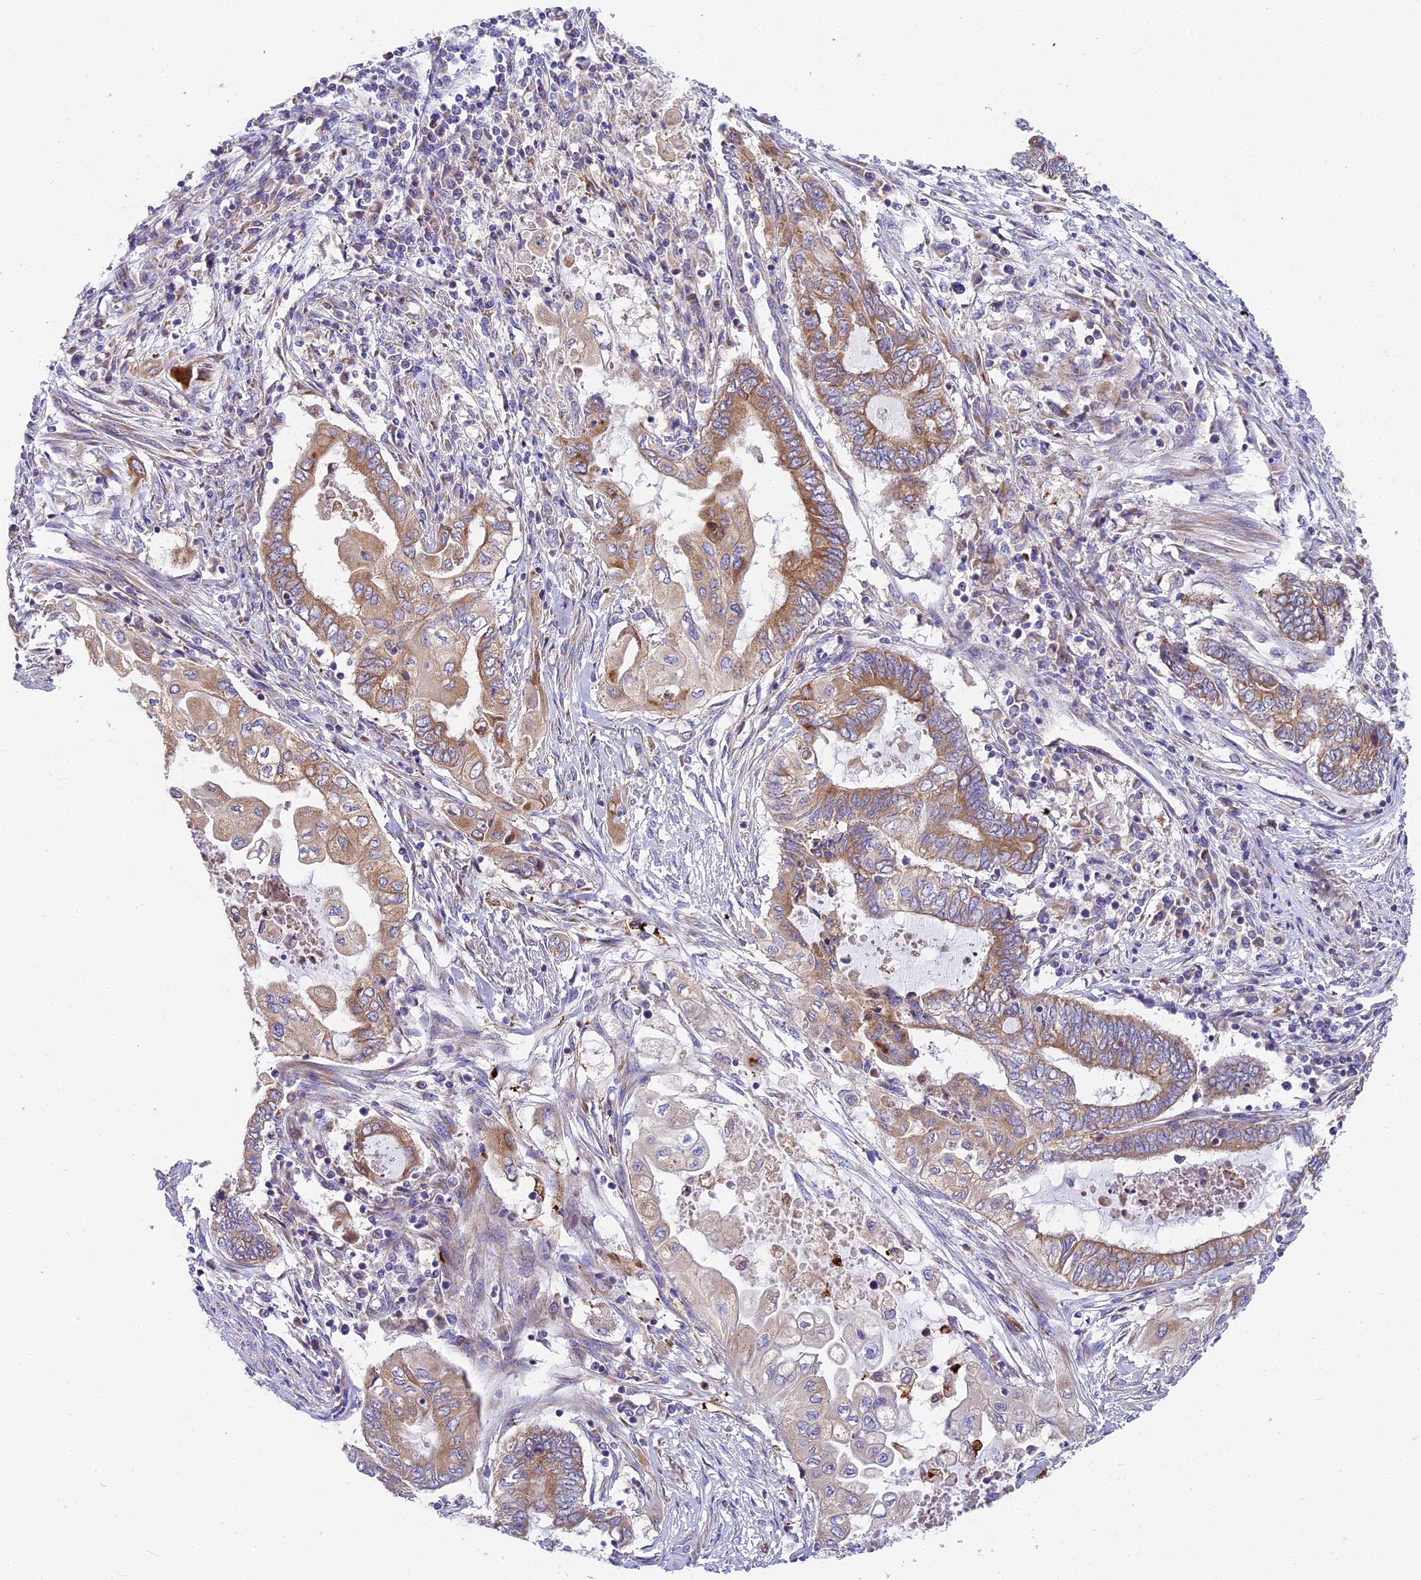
{"staining": {"intensity": "moderate", "quantity": ">75%", "location": "cytoplasmic/membranous"}, "tissue": "endometrial cancer", "cell_type": "Tumor cells", "image_type": "cancer", "snomed": [{"axis": "morphology", "description": "Adenocarcinoma, NOS"}, {"axis": "topography", "description": "Uterus"}, {"axis": "topography", "description": "Endometrium"}], "caption": "Tumor cells exhibit medium levels of moderate cytoplasmic/membranous positivity in approximately >75% of cells in human adenocarcinoma (endometrial).", "gene": "MRAS", "patient": {"sex": "female", "age": 70}}